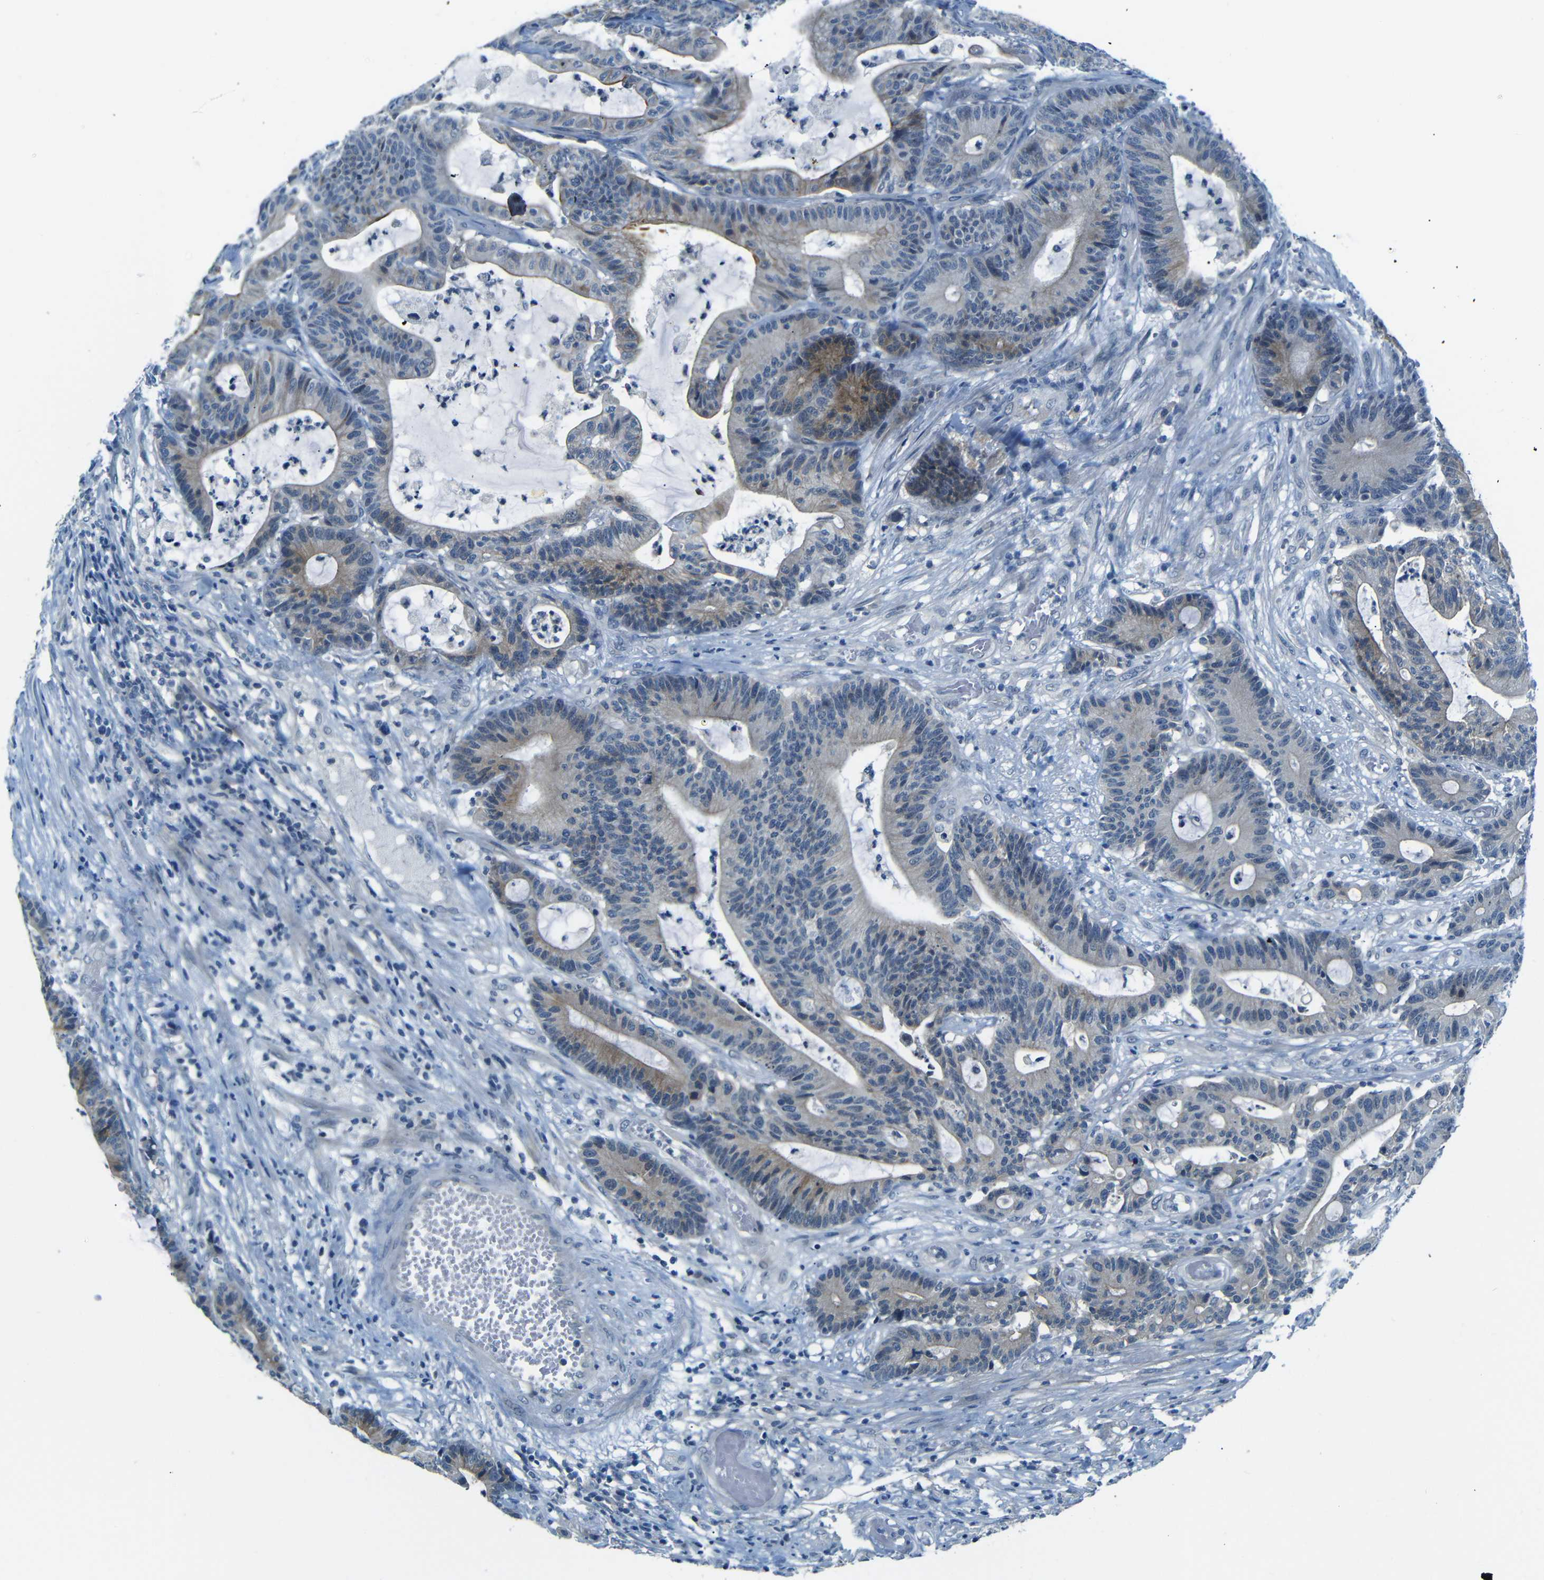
{"staining": {"intensity": "moderate", "quantity": "<25%", "location": "cytoplasmic/membranous"}, "tissue": "colorectal cancer", "cell_type": "Tumor cells", "image_type": "cancer", "snomed": [{"axis": "morphology", "description": "Adenocarcinoma, NOS"}, {"axis": "topography", "description": "Colon"}], "caption": "The photomicrograph demonstrates a brown stain indicating the presence of a protein in the cytoplasmic/membranous of tumor cells in adenocarcinoma (colorectal).", "gene": "ANK3", "patient": {"sex": "female", "age": 84}}